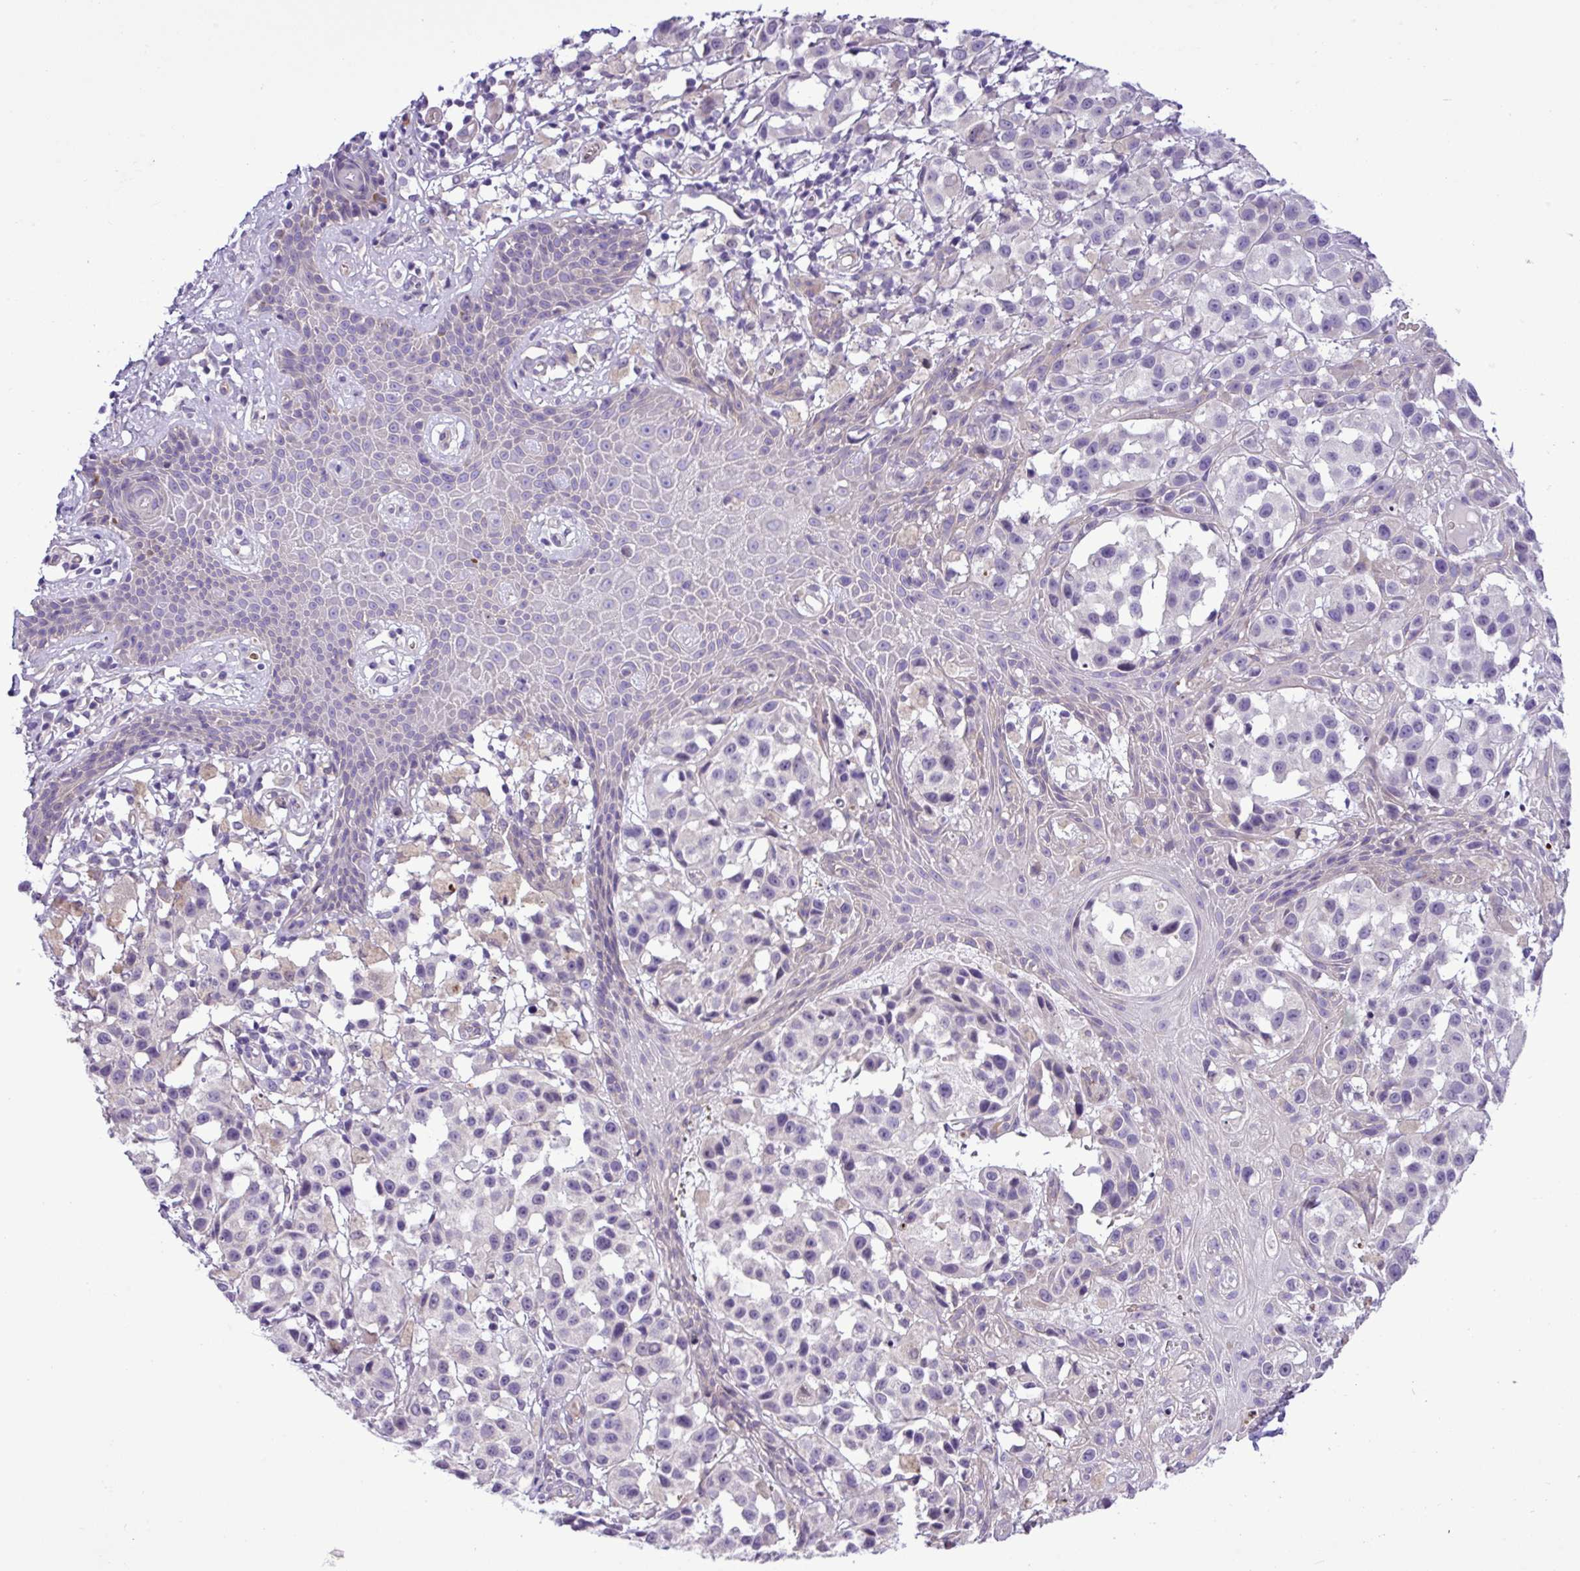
{"staining": {"intensity": "negative", "quantity": "none", "location": "none"}, "tissue": "melanoma", "cell_type": "Tumor cells", "image_type": "cancer", "snomed": [{"axis": "morphology", "description": "Malignant melanoma, NOS"}, {"axis": "topography", "description": "Skin"}], "caption": "Tumor cells show no significant expression in malignant melanoma.", "gene": "C11orf91", "patient": {"sex": "male", "age": 39}}